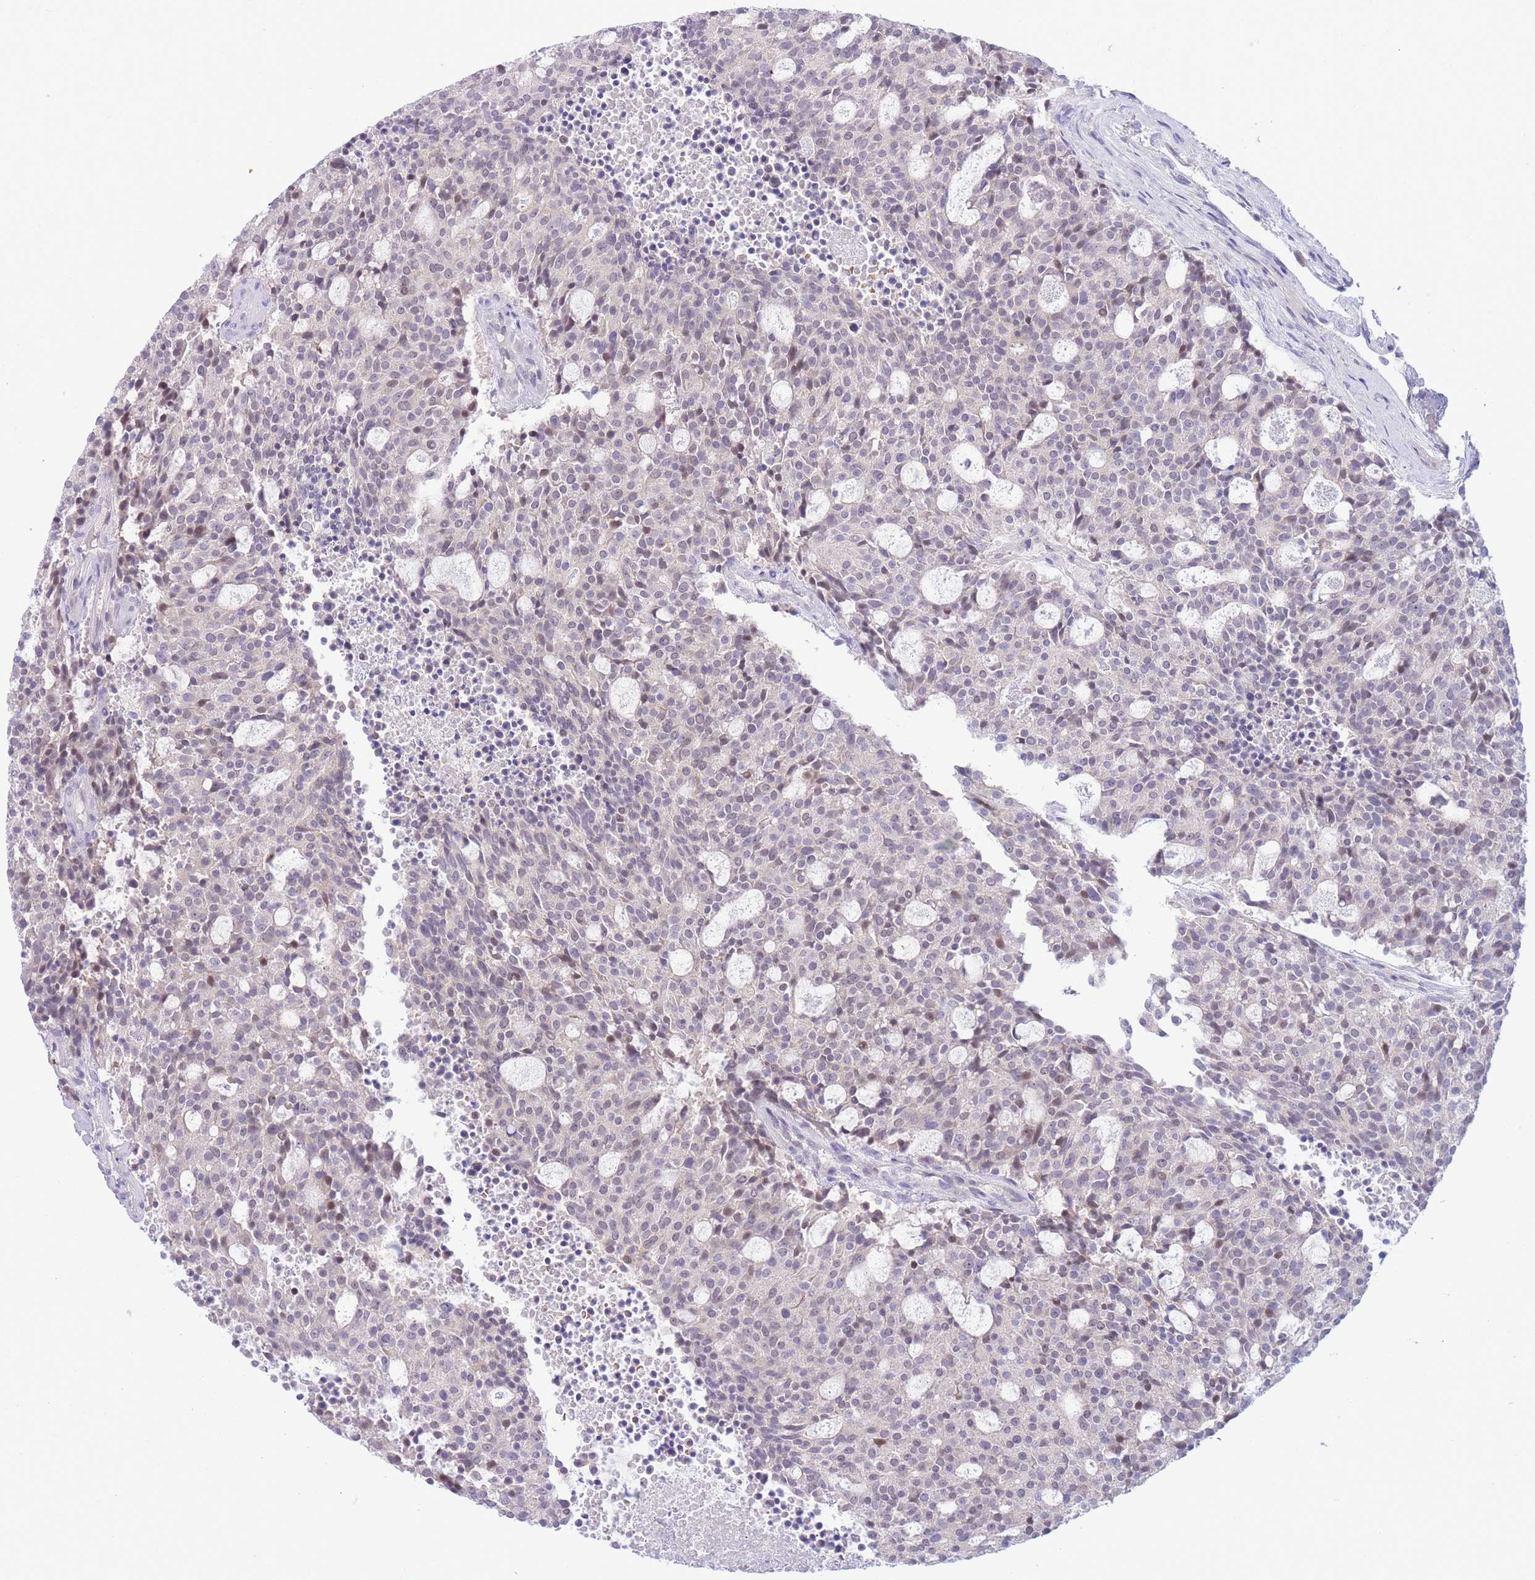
{"staining": {"intensity": "negative", "quantity": "none", "location": "none"}, "tissue": "carcinoid", "cell_type": "Tumor cells", "image_type": "cancer", "snomed": [{"axis": "morphology", "description": "Carcinoid, malignant, NOS"}, {"axis": "topography", "description": "Pancreas"}], "caption": "A high-resolution photomicrograph shows IHC staining of carcinoid (malignant), which shows no significant staining in tumor cells. The staining is performed using DAB (3,3'-diaminobenzidine) brown chromogen with nuclei counter-stained in using hematoxylin.", "gene": "FBXO46", "patient": {"sex": "female", "age": 54}}